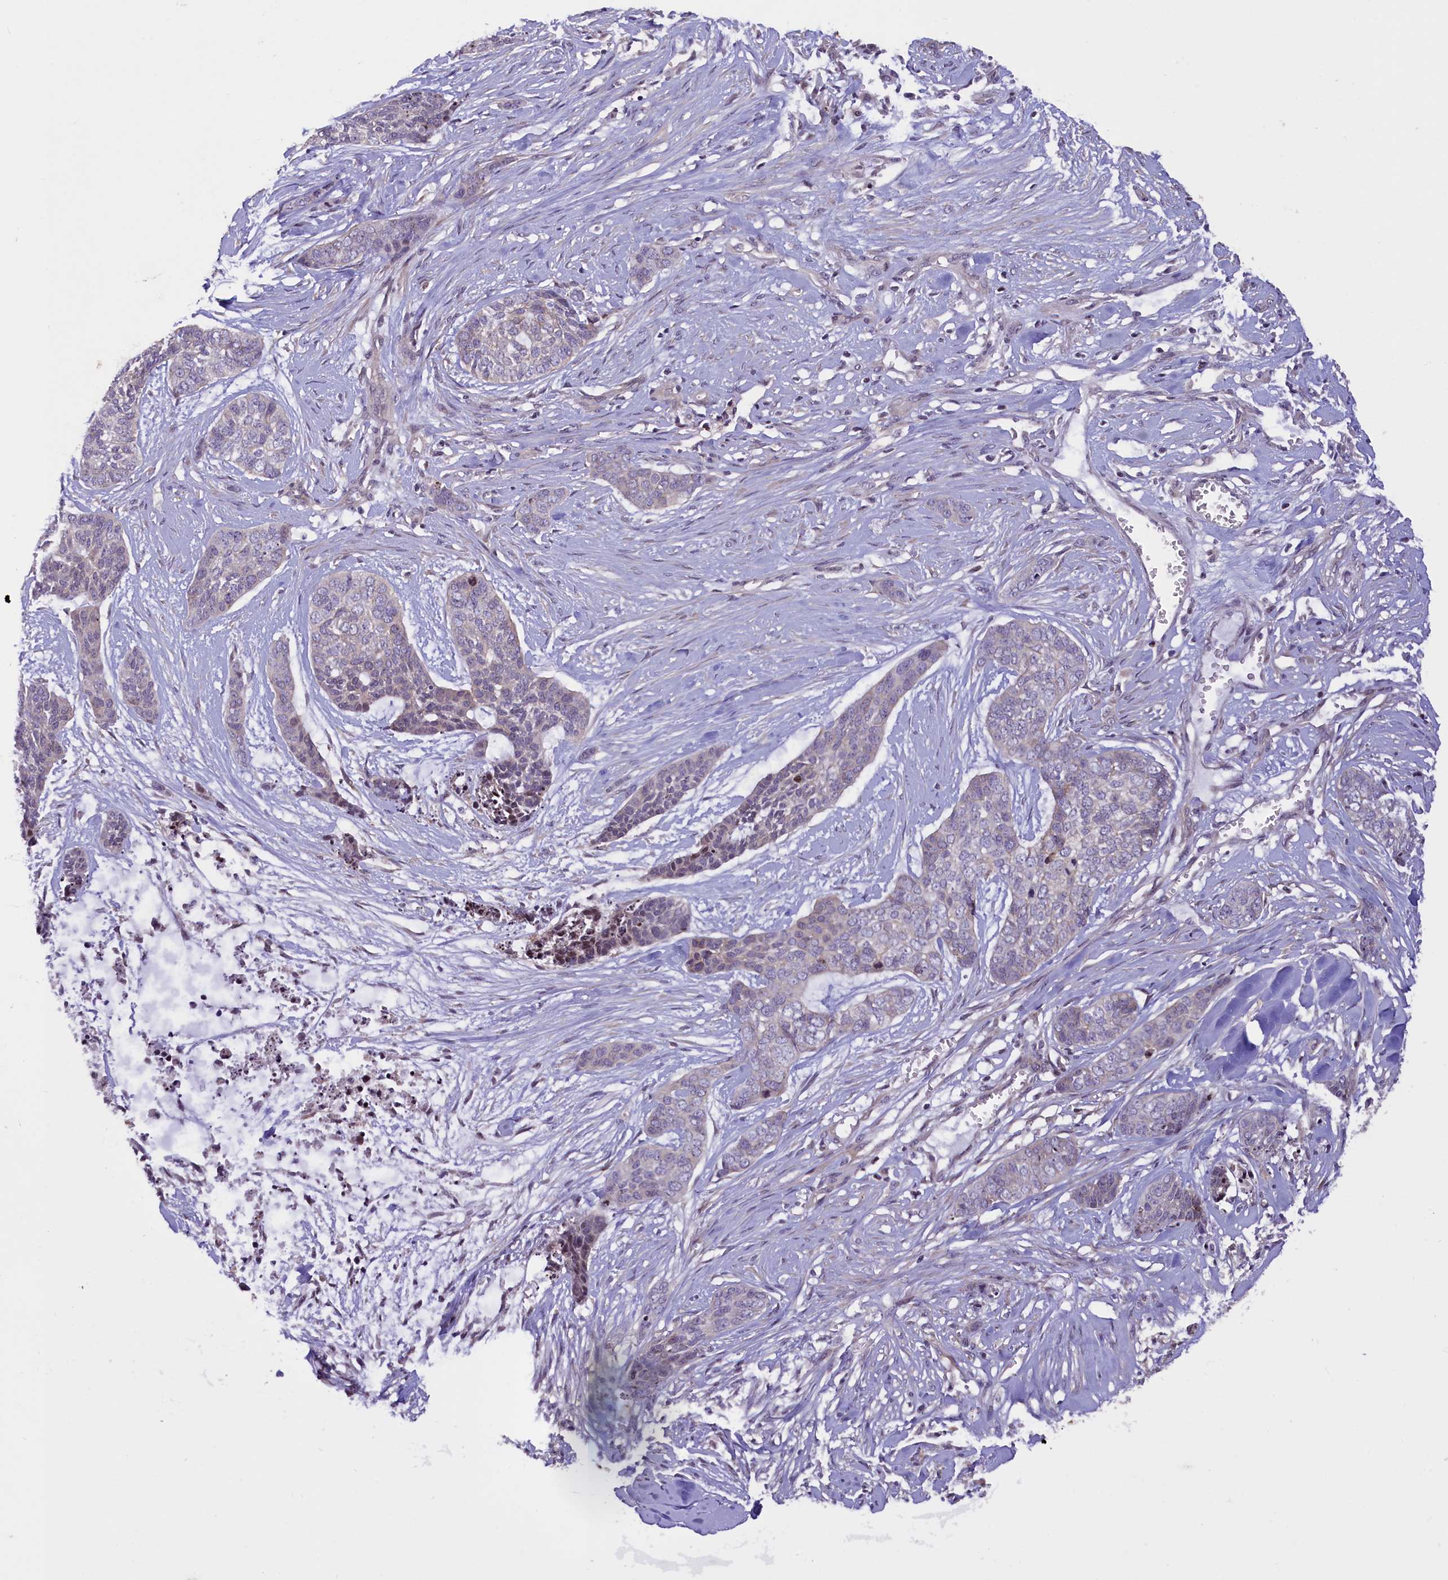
{"staining": {"intensity": "negative", "quantity": "none", "location": "none"}, "tissue": "skin cancer", "cell_type": "Tumor cells", "image_type": "cancer", "snomed": [{"axis": "morphology", "description": "Basal cell carcinoma"}, {"axis": "topography", "description": "Skin"}], "caption": "Skin basal cell carcinoma was stained to show a protein in brown. There is no significant positivity in tumor cells.", "gene": "MAN2C1", "patient": {"sex": "female", "age": 64}}